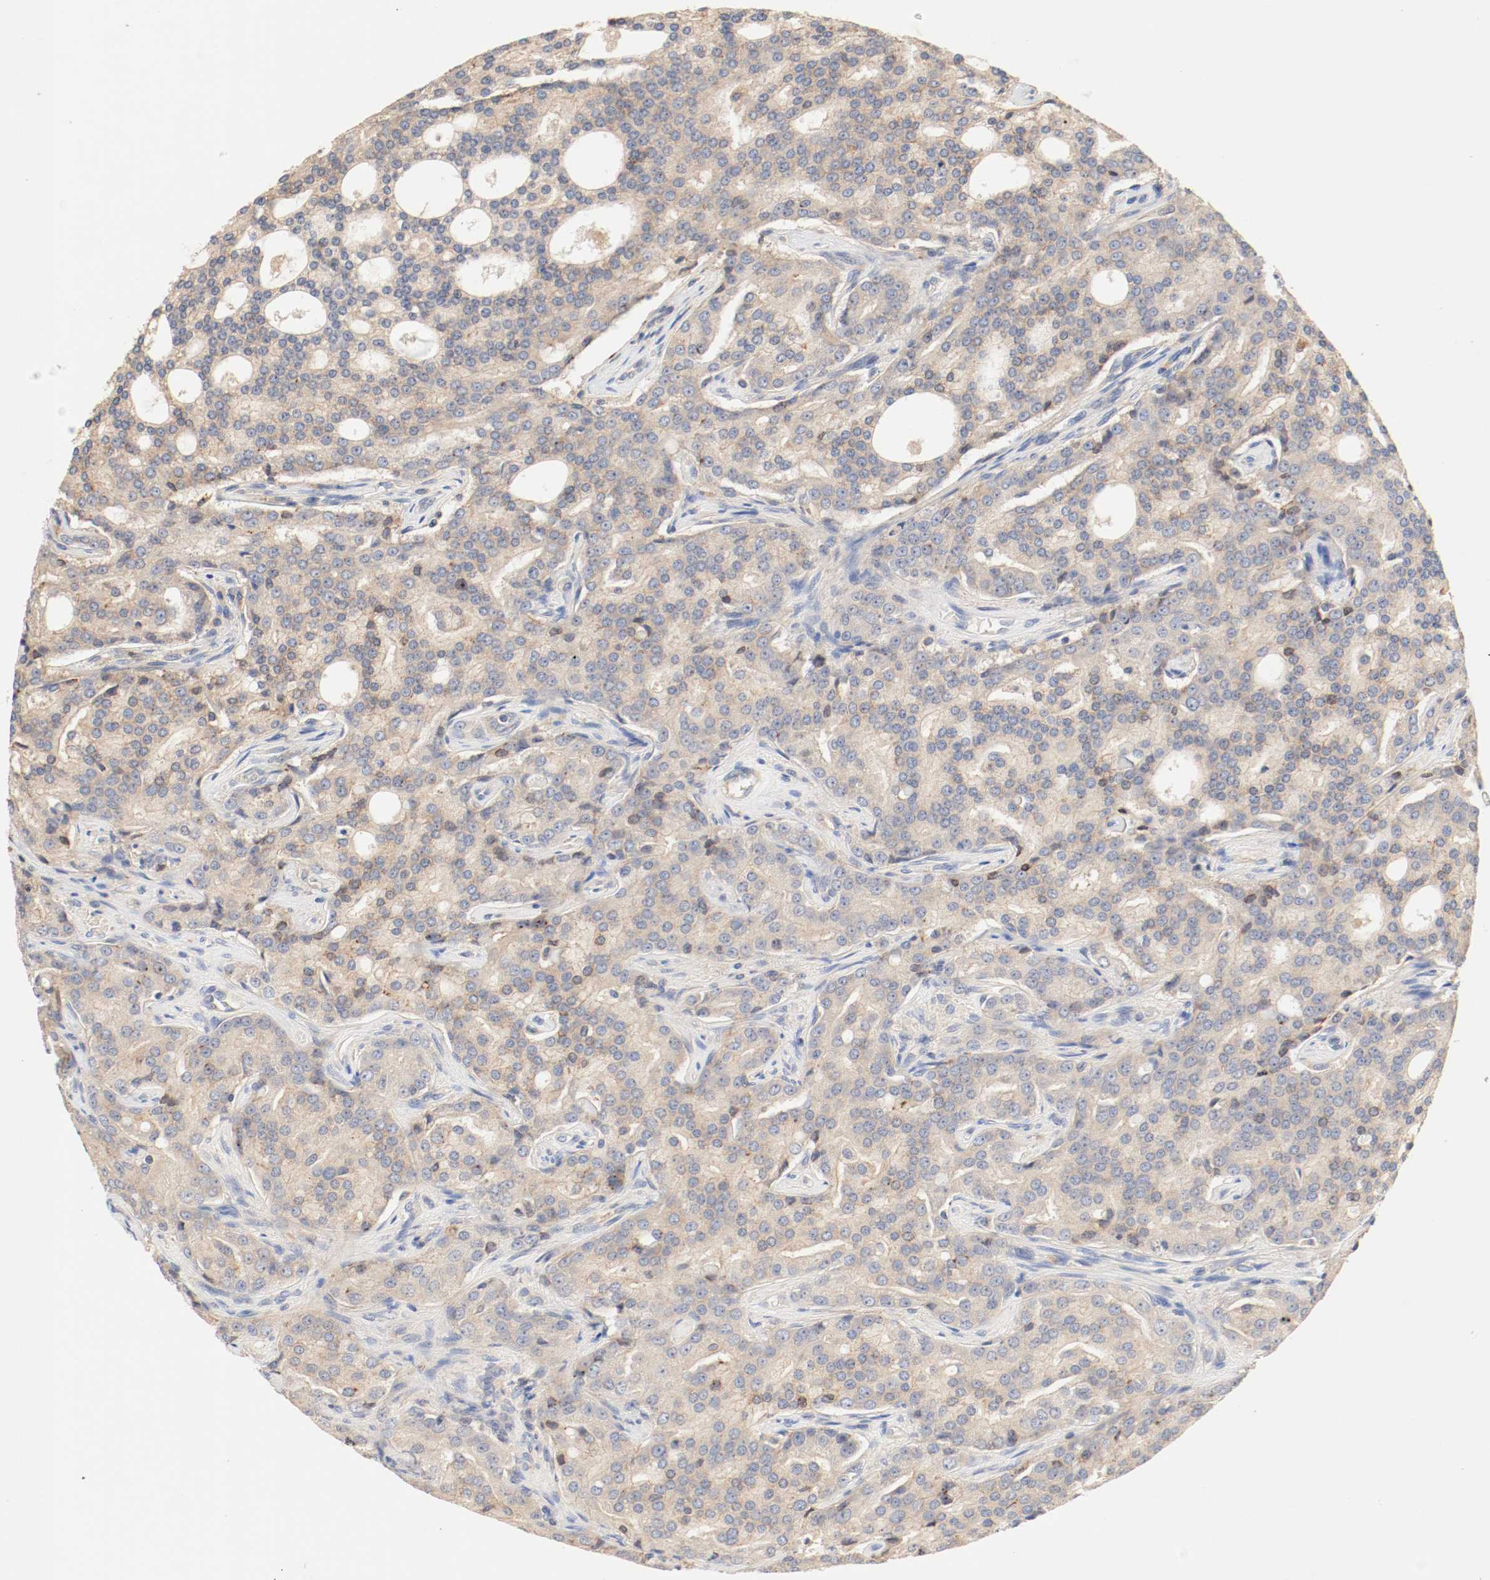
{"staining": {"intensity": "moderate", "quantity": ">75%", "location": "cytoplasmic/membranous"}, "tissue": "prostate cancer", "cell_type": "Tumor cells", "image_type": "cancer", "snomed": [{"axis": "morphology", "description": "Adenocarcinoma, High grade"}, {"axis": "topography", "description": "Prostate"}], "caption": "High-power microscopy captured an immunohistochemistry image of adenocarcinoma (high-grade) (prostate), revealing moderate cytoplasmic/membranous positivity in about >75% of tumor cells.", "gene": "GIT1", "patient": {"sex": "male", "age": 72}}